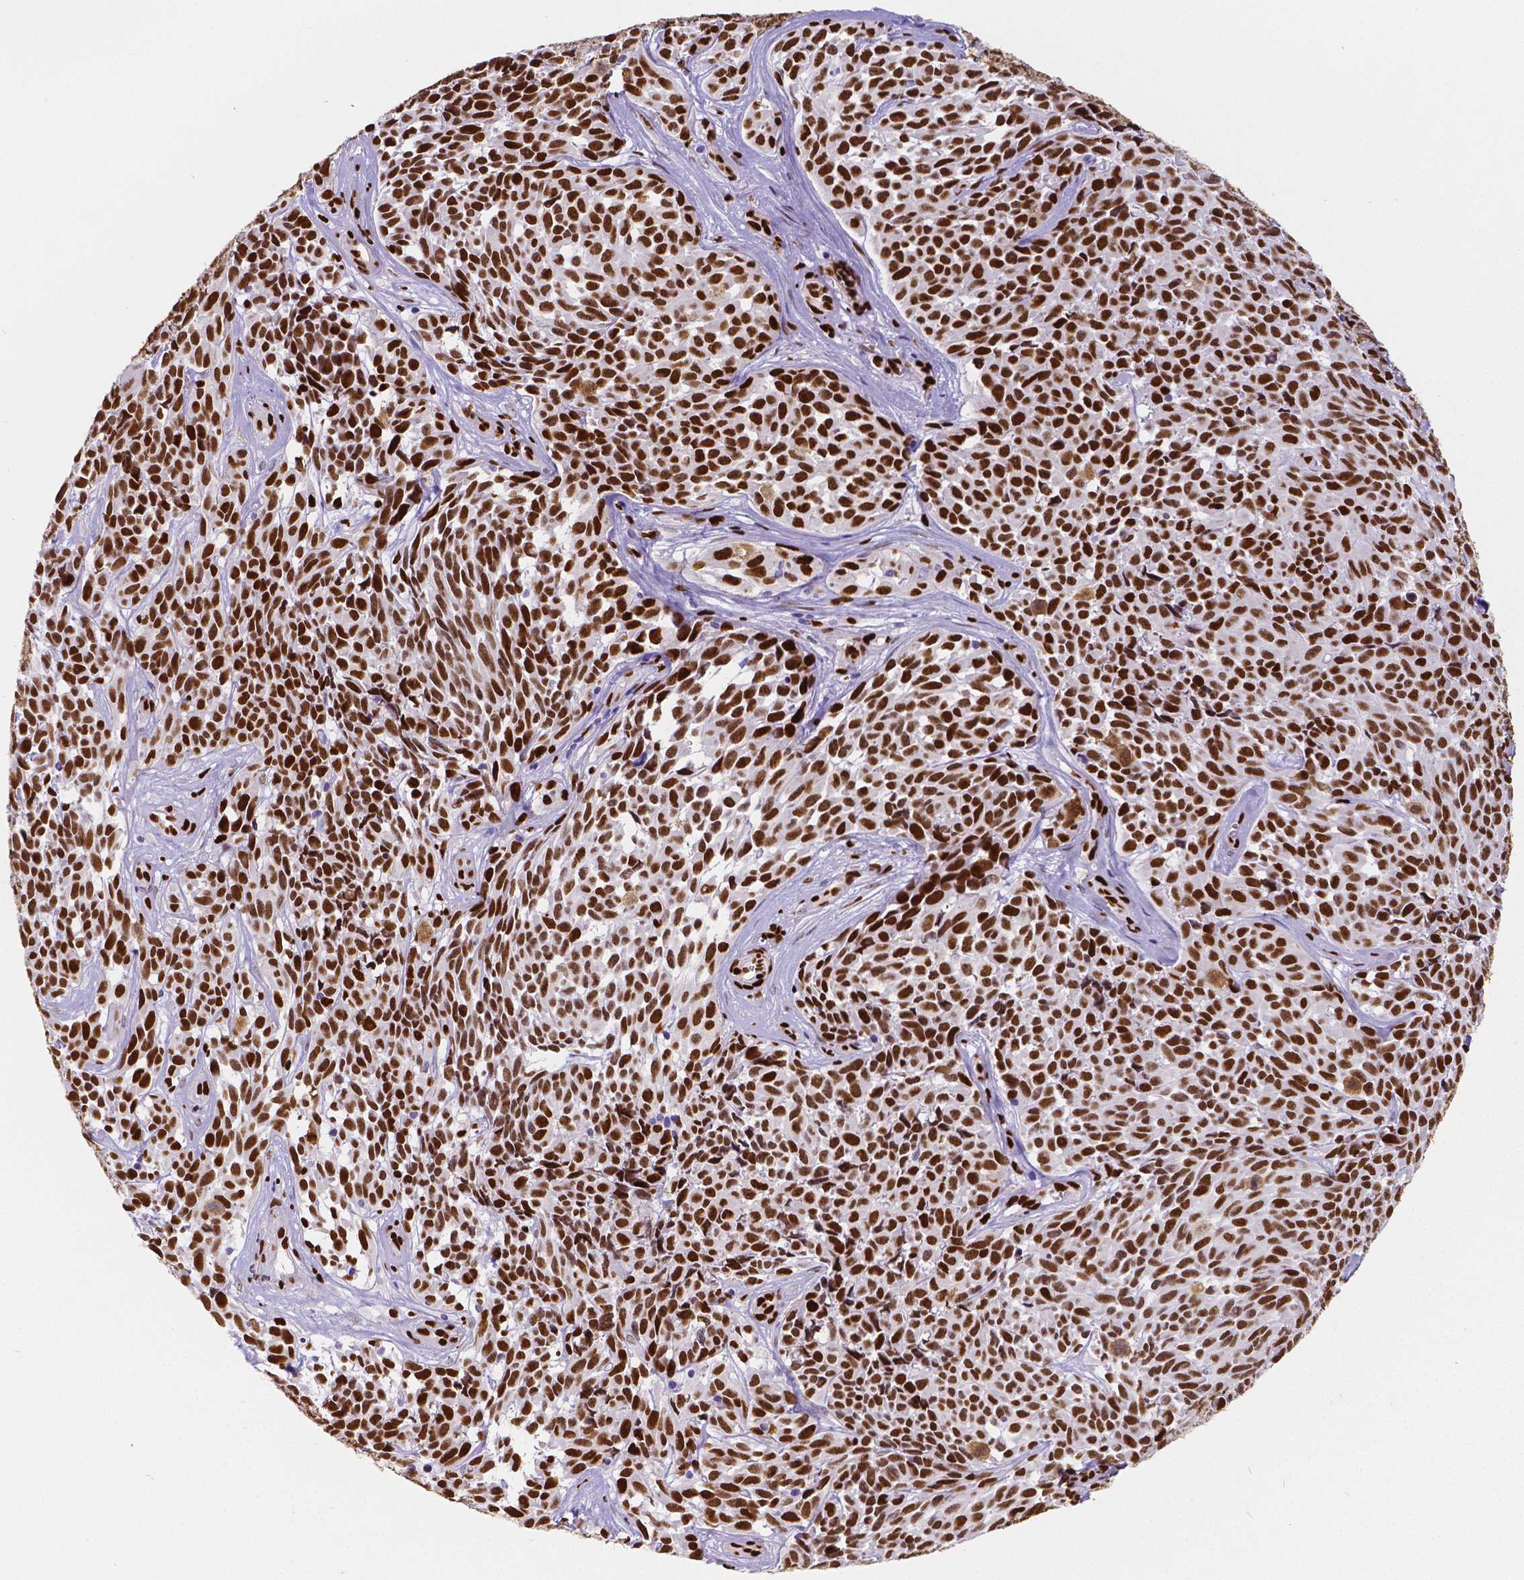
{"staining": {"intensity": "strong", "quantity": ">75%", "location": "nuclear"}, "tissue": "melanoma", "cell_type": "Tumor cells", "image_type": "cancer", "snomed": [{"axis": "morphology", "description": "Malignant melanoma, NOS"}, {"axis": "topography", "description": "Skin"}], "caption": "Melanoma stained with a protein marker exhibits strong staining in tumor cells.", "gene": "MEF2C", "patient": {"sex": "female", "age": 88}}